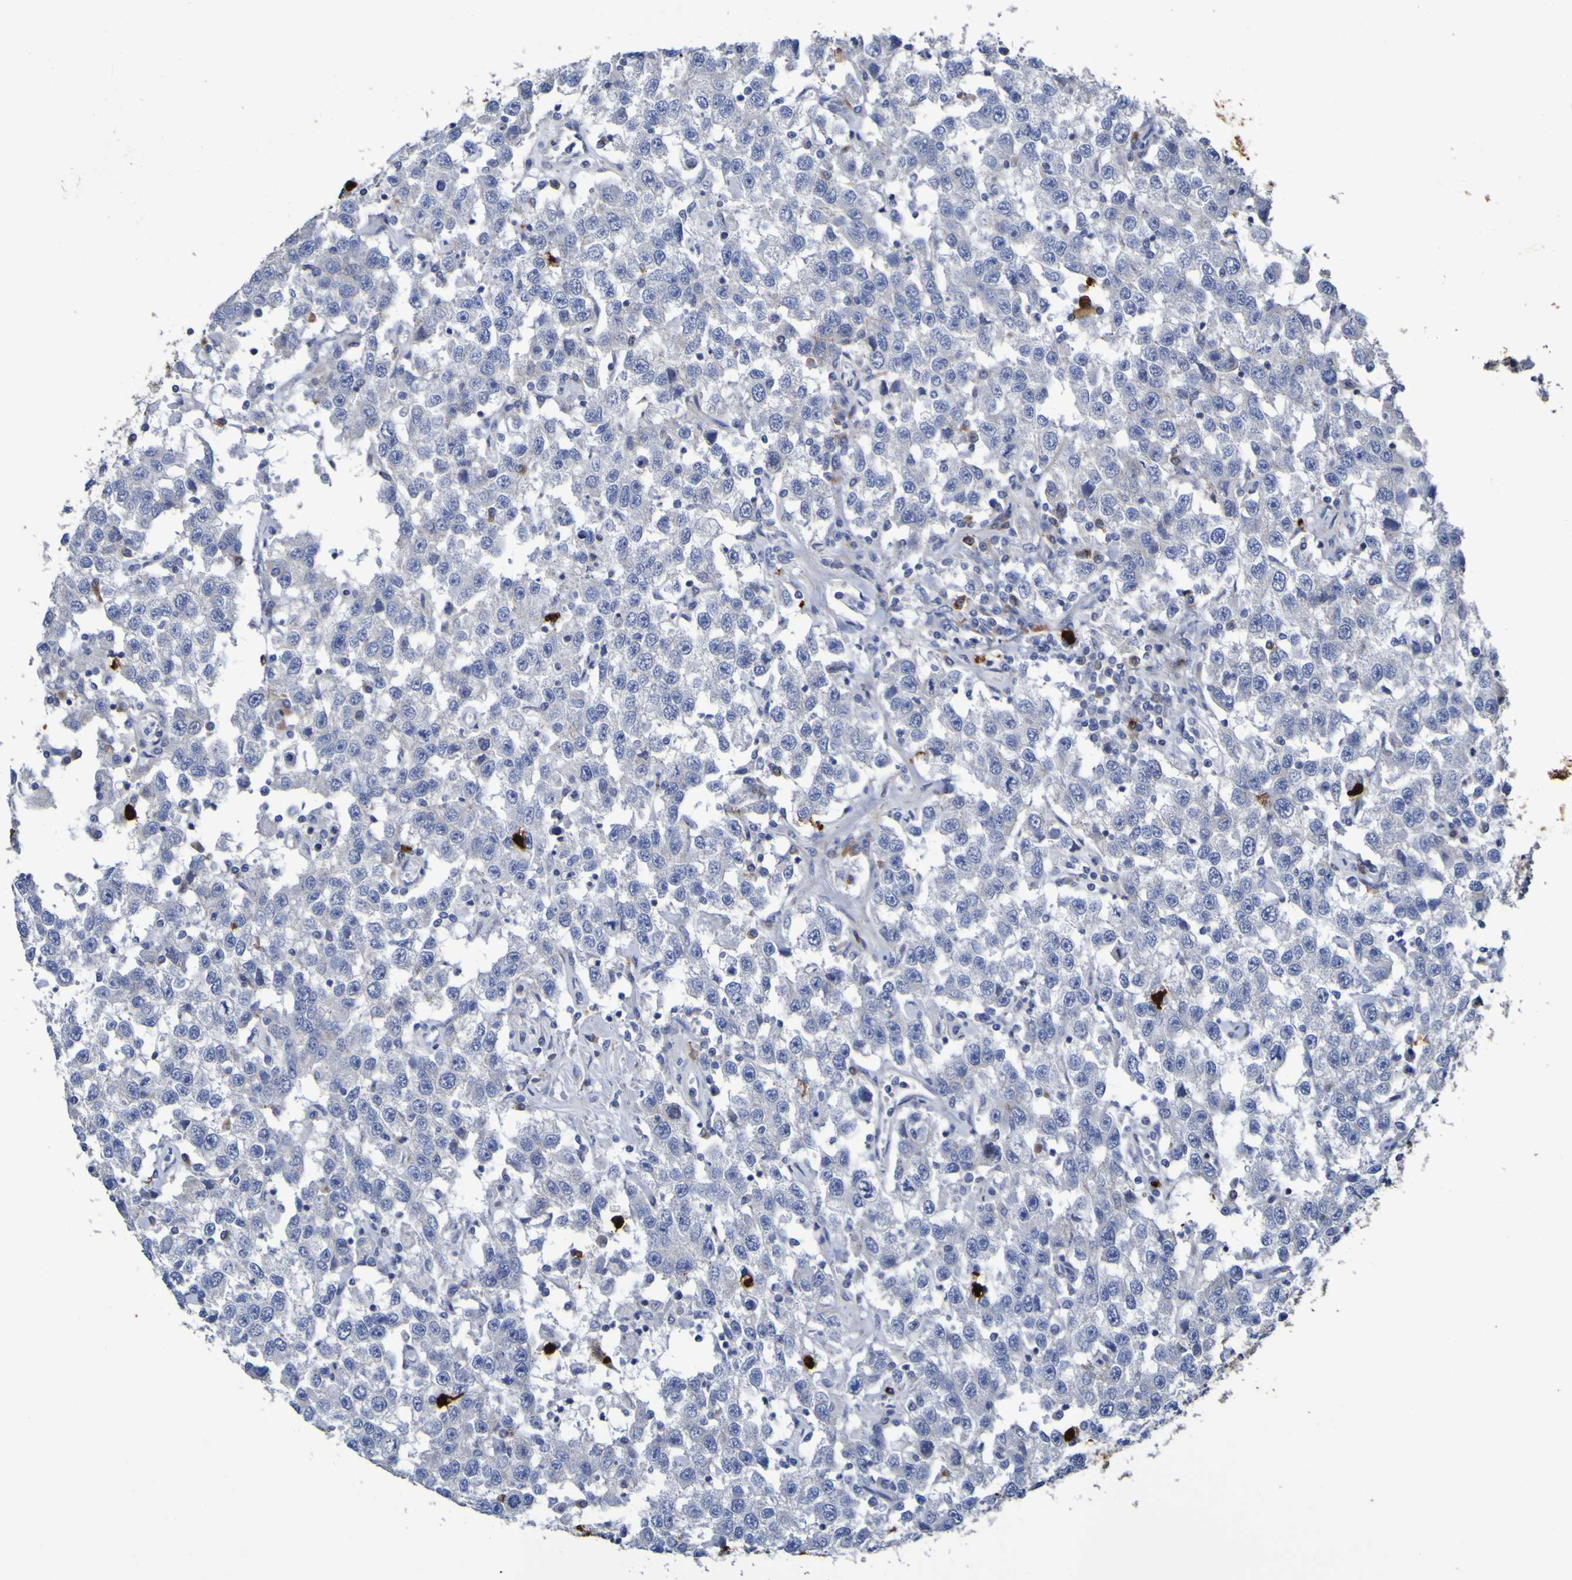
{"staining": {"intensity": "negative", "quantity": "none", "location": "none"}, "tissue": "testis cancer", "cell_type": "Tumor cells", "image_type": "cancer", "snomed": [{"axis": "morphology", "description": "Seminoma, NOS"}, {"axis": "topography", "description": "Testis"}], "caption": "The micrograph demonstrates no staining of tumor cells in testis cancer.", "gene": "C11orf24", "patient": {"sex": "male", "age": 41}}